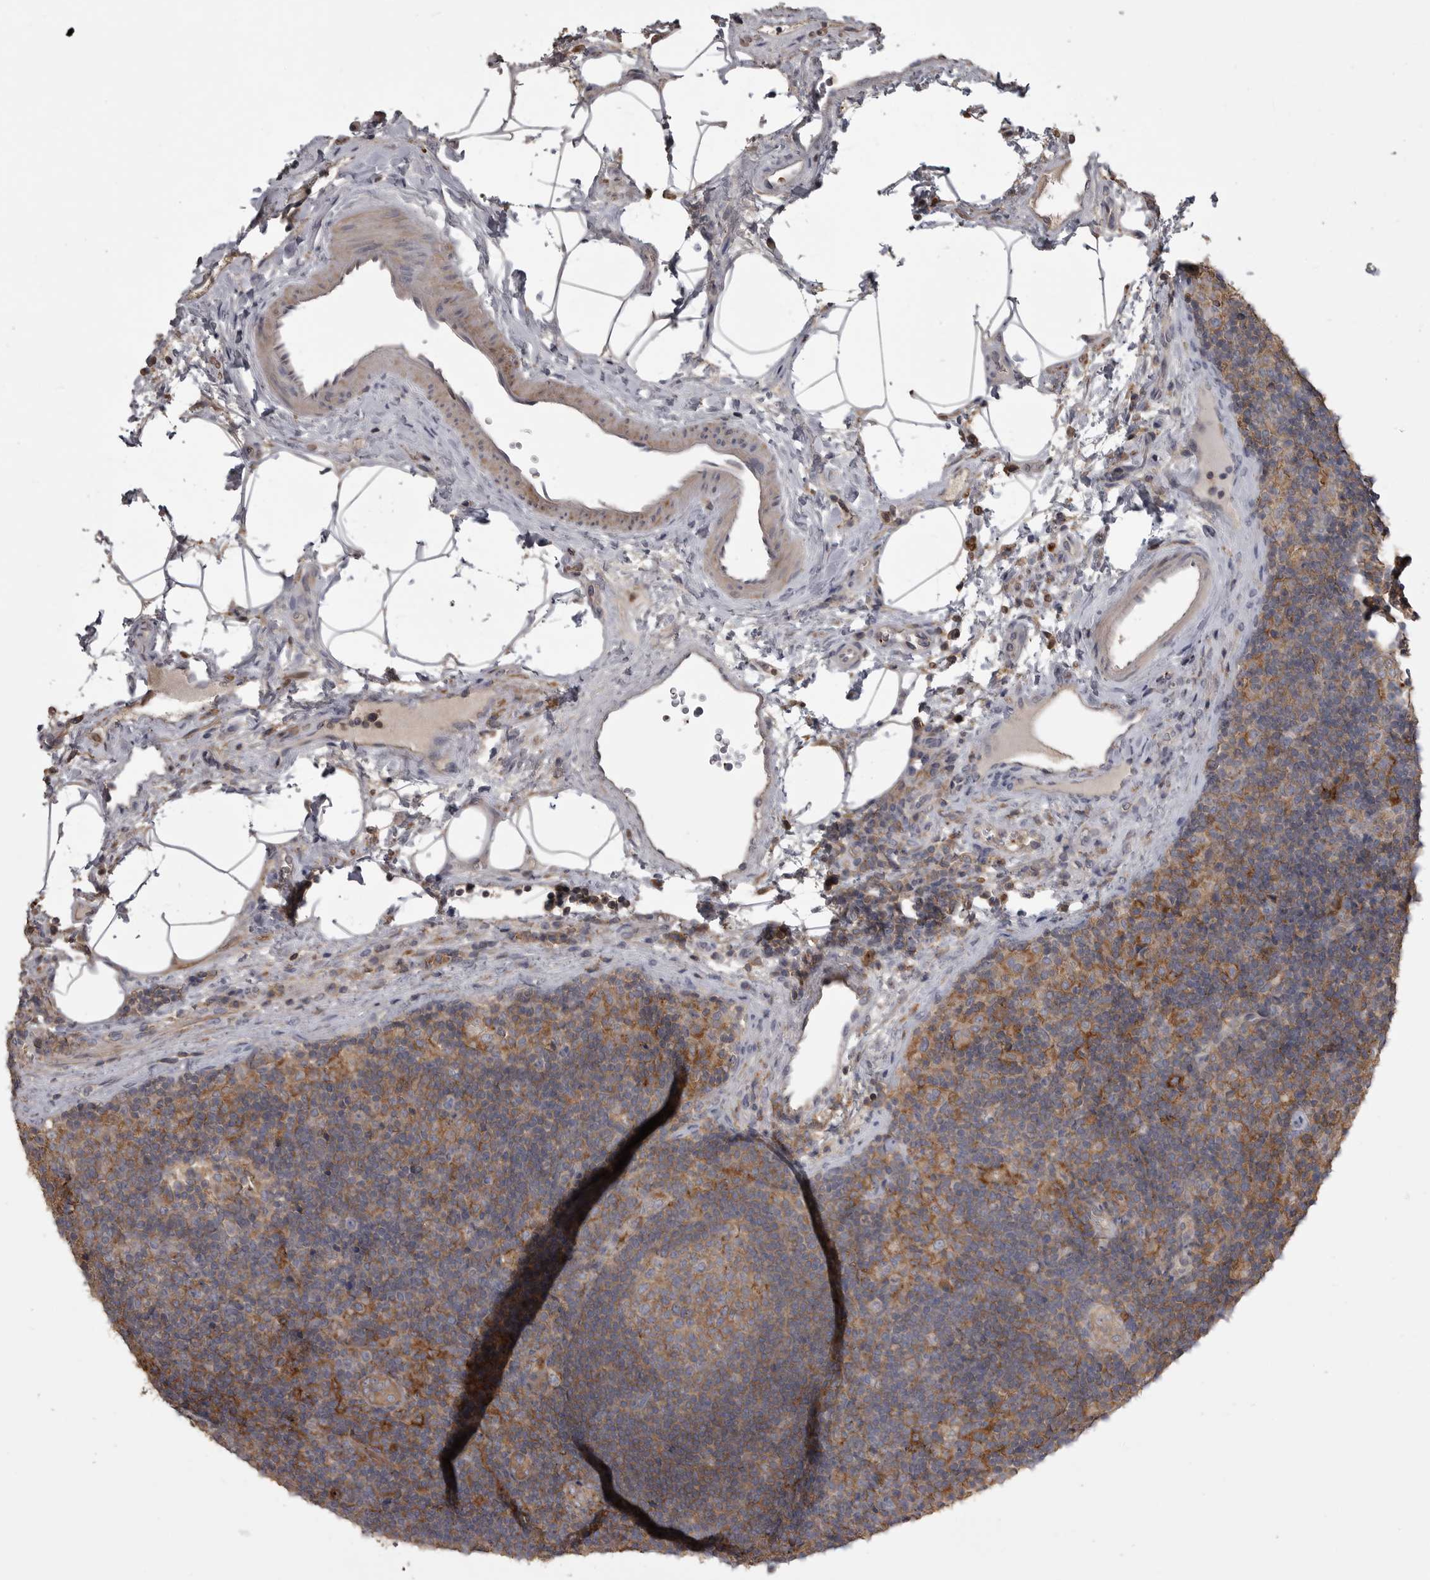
{"staining": {"intensity": "moderate", "quantity": ">75%", "location": "cytoplasmic/membranous"}, "tissue": "lymph node", "cell_type": "Germinal center cells", "image_type": "normal", "snomed": [{"axis": "morphology", "description": "Normal tissue, NOS"}, {"axis": "topography", "description": "Lymph node"}], "caption": "Protein positivity by IHC shows moderate cytoplasmic/membranous staining in approximately >75% of germinal center cells in unremarkable lymph node.", "gene": "CMTM6", "patient": {"sex": "female", "age": 22}}